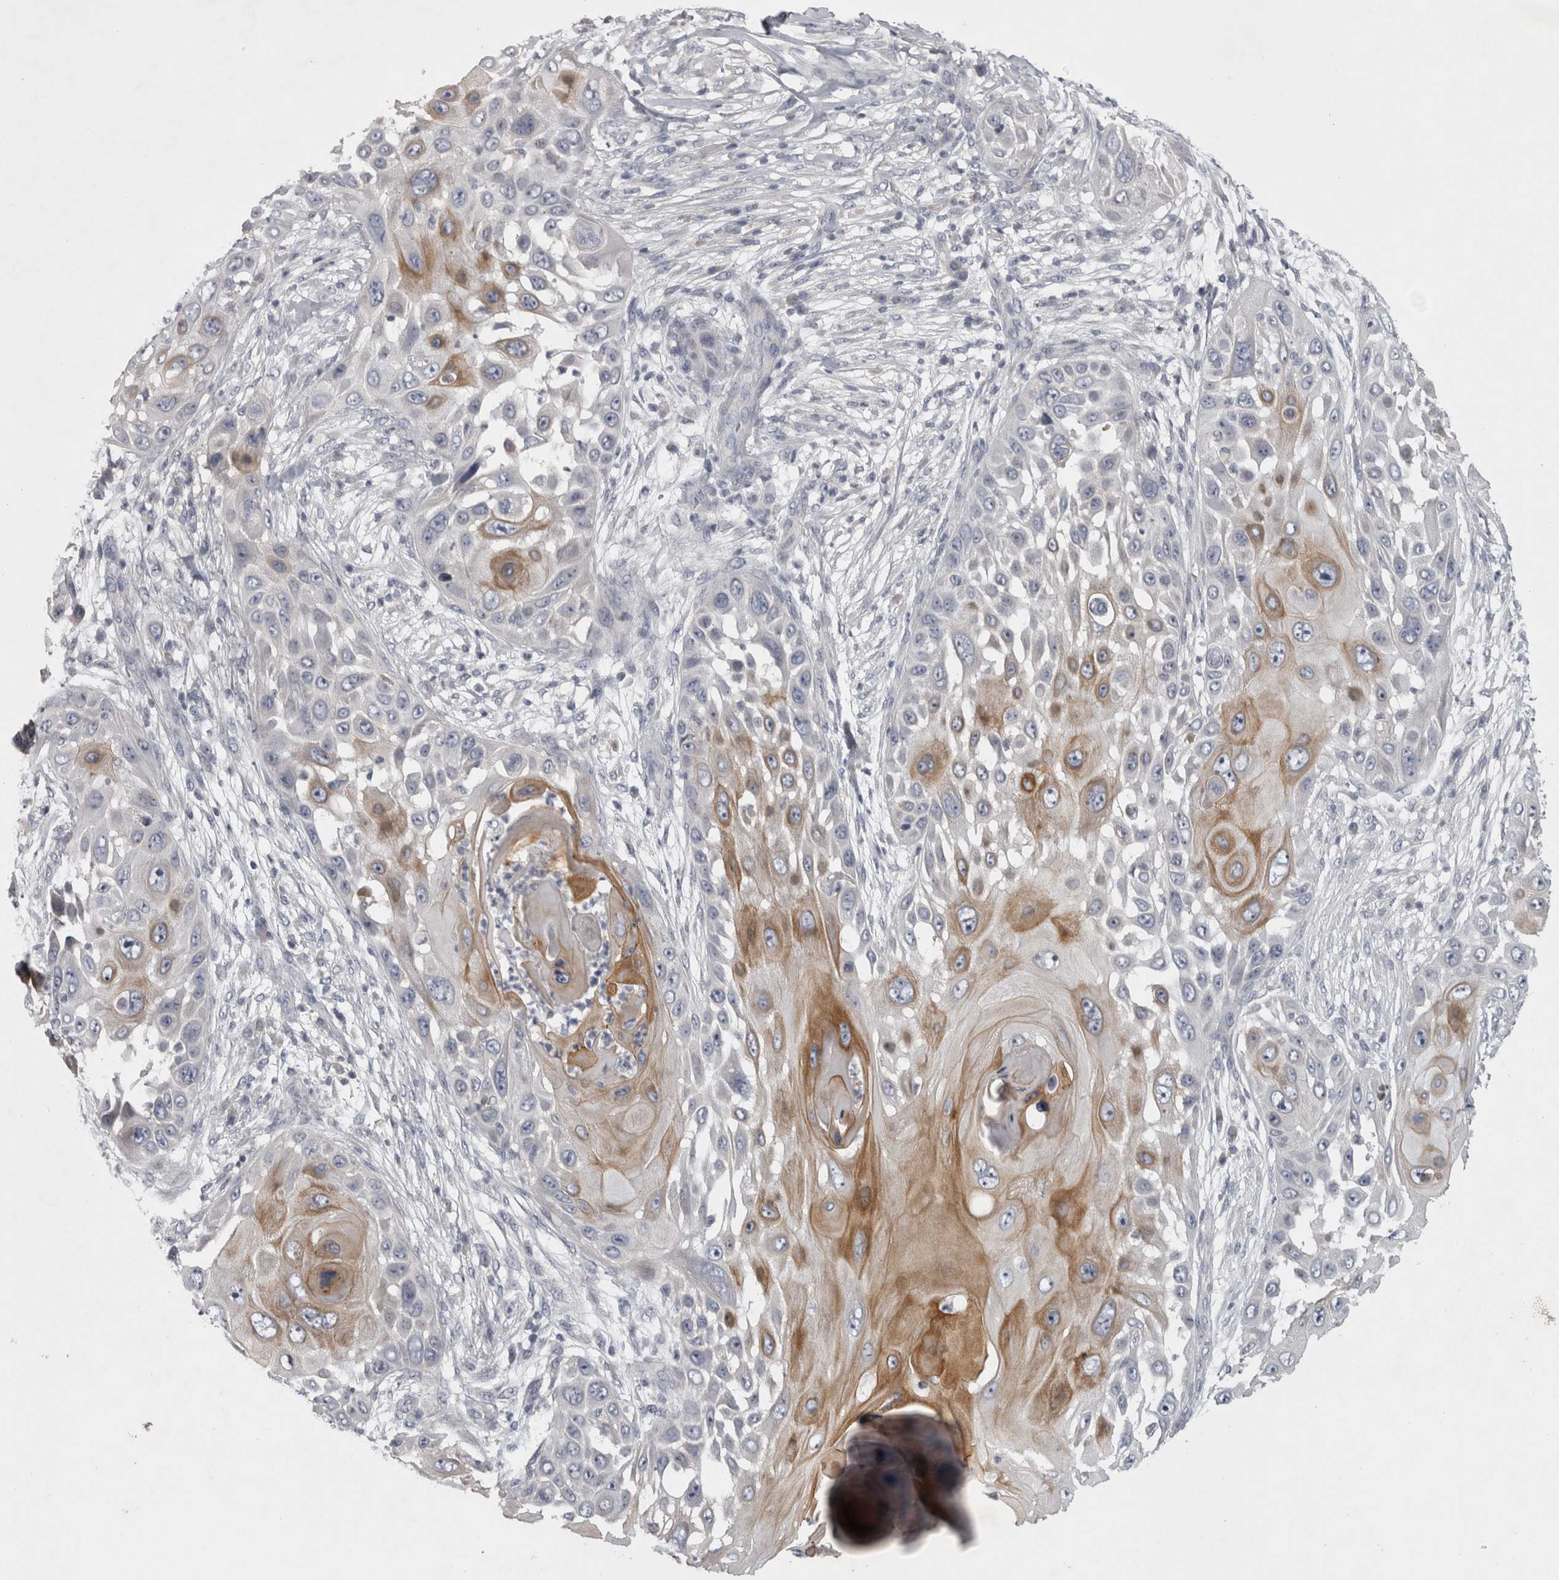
{"staining": {"intensity": "weak", "quantity": "<25%", "location": "cytoplasmic/membranous"}, "tissue": "skin cancer", "cell_type": "Tumor cells", "image_type": "cancer", "snomed": [{"axis": "morphology", "description": "Squamous cell carcinoma, NOS"}, {"axis": "topography", "description": "Skin"}], "caption": "High magnification brightfield microscopy of skin squamous cell carcinoma stained with DAB (3,3'-diaminobenzidine) (brown) and counterstained with hematoxylin (blue): tumor cells show no significant positivity.", "gene": "ENPP7", "patient": {"sex": "female", "age": 44}}